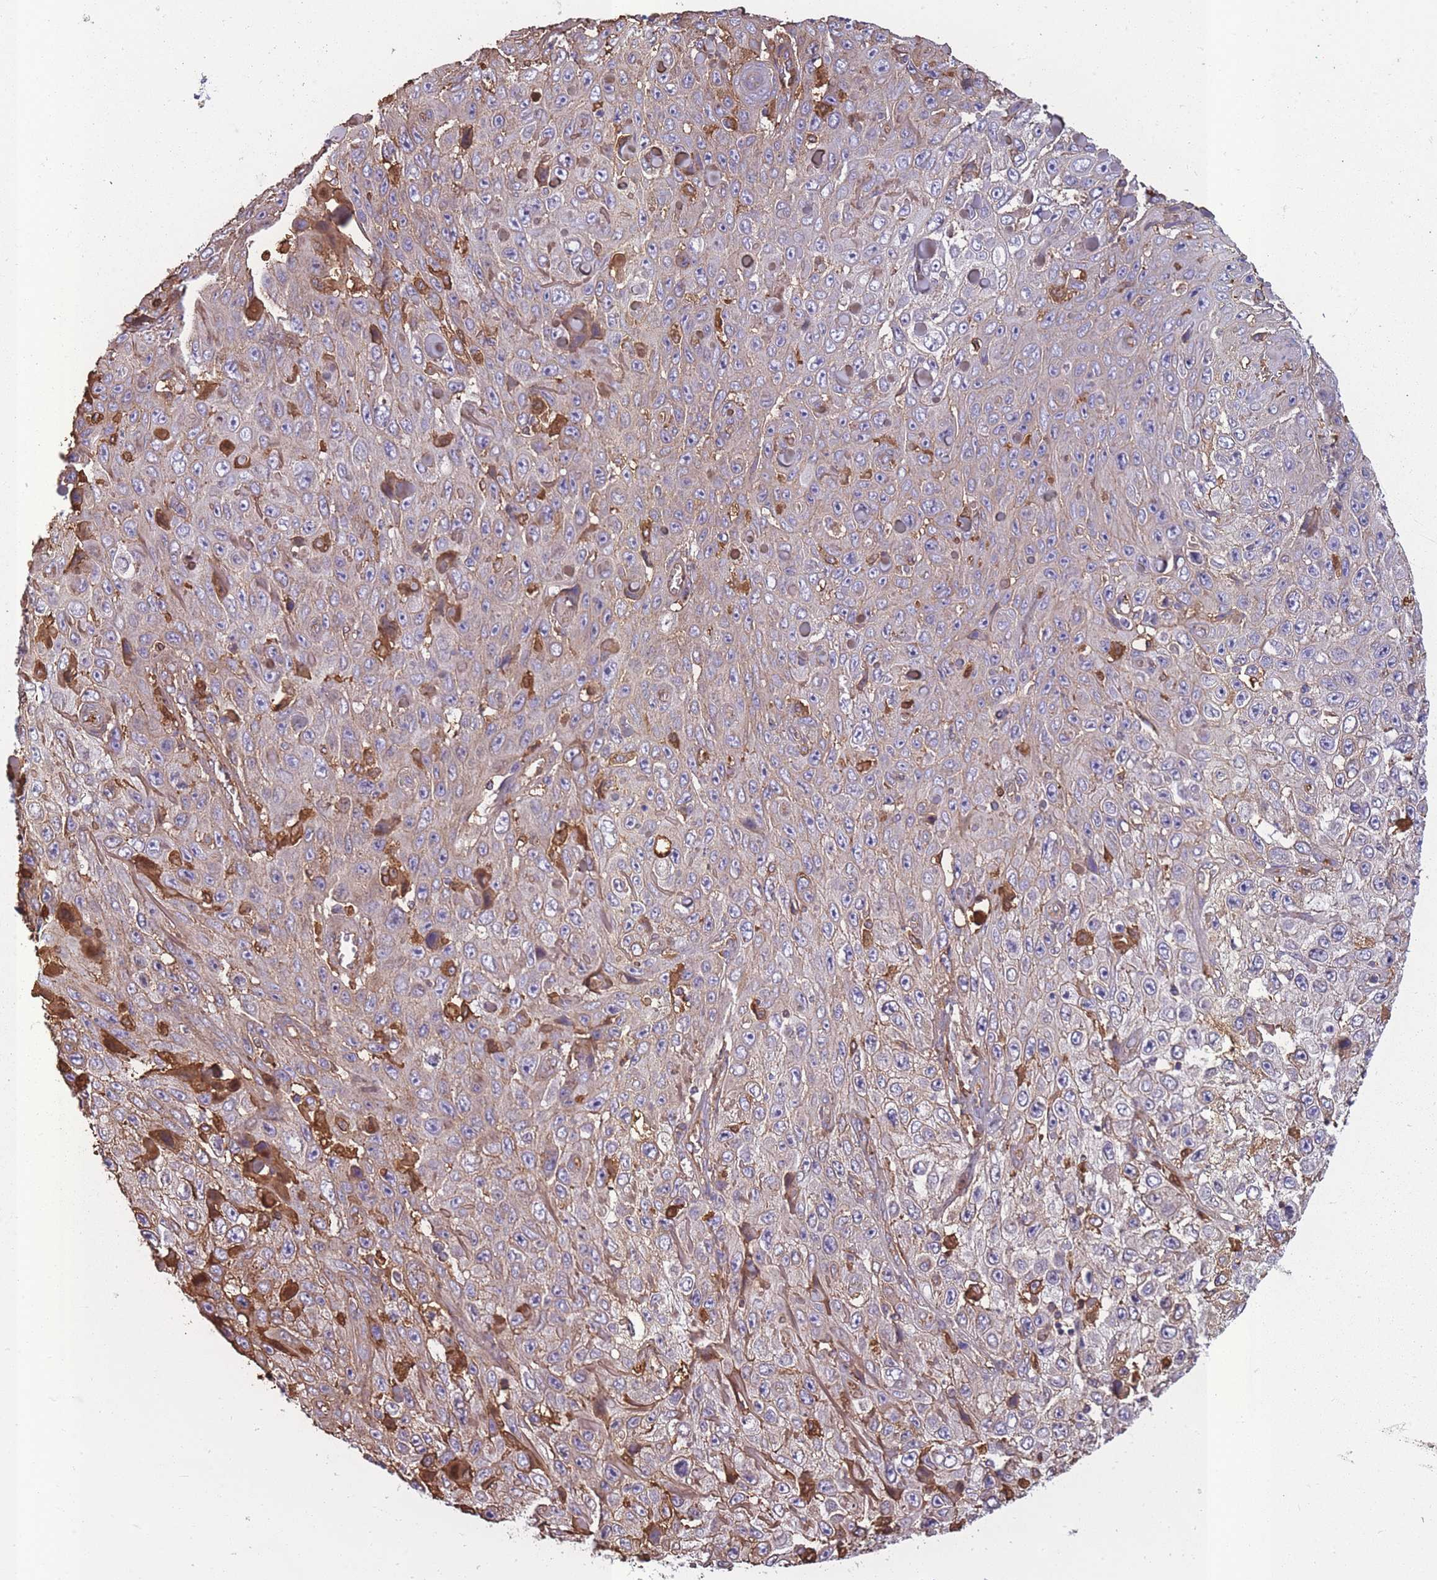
{"staining": {"intensity": "negative", "quantity": "none", "location": "none"}, "tissue": "skin cancer", "cell_type": "Tumor cells", "image_type": "cancer", "snomed": [{"axis": "morphology", "description": "Squamous cell carcinoma, NOS"}, {"axis": "topography", "description": "Skin"}], "caption": "Immunohistochemistry (IHC) photomicrograph of neoplastic tissue: skin cancer stained with DAB displays no significant protein staining in tumor cells.", "gene": "KAT2A", "patient": {"sex": "male", "age": 82}}